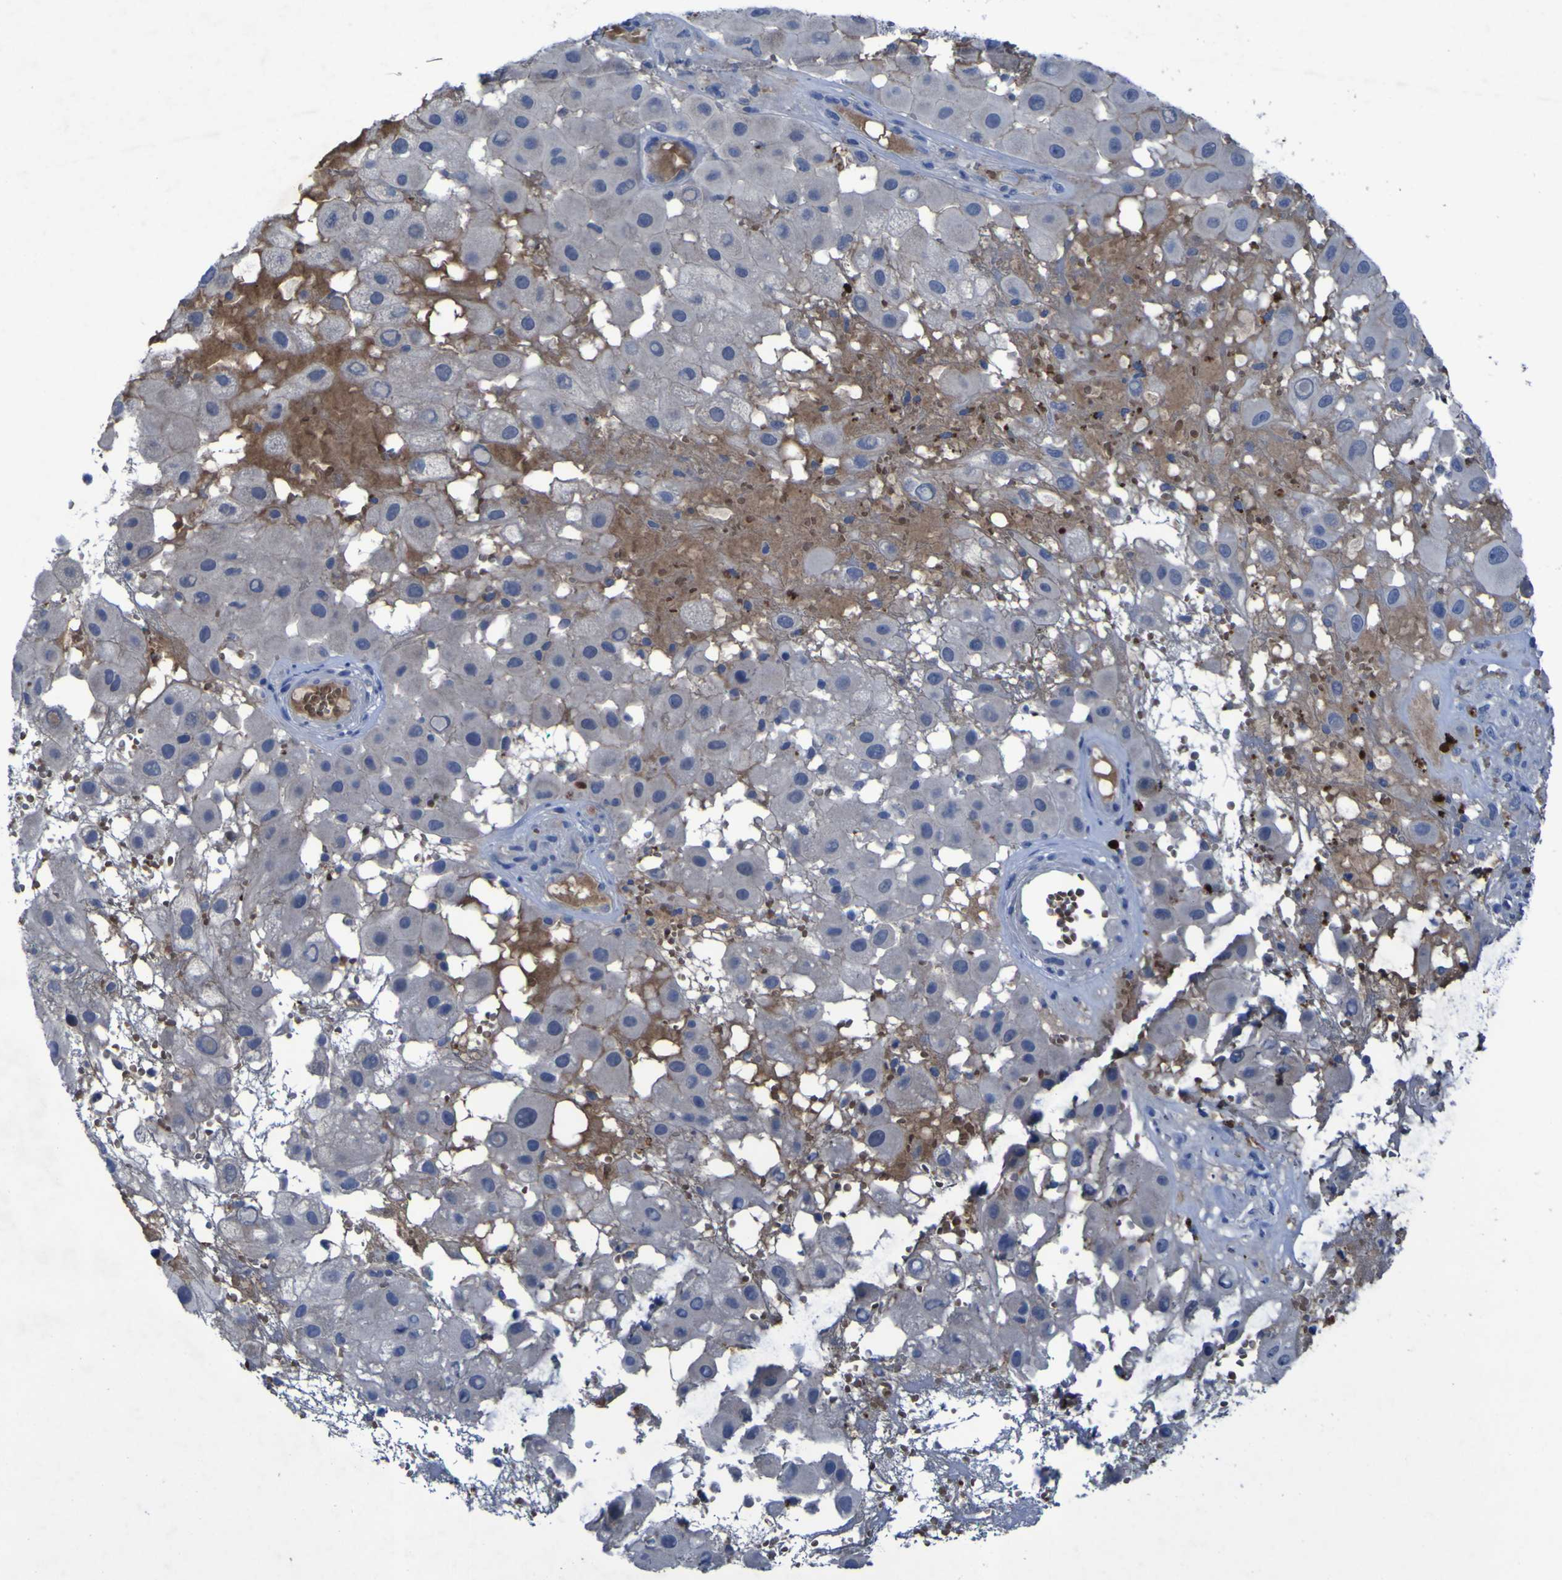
{"staining": {"intensity": "negative", "quantity": "none", "location": "none"}, "tissue": "melanoma", "cell_type": "Tumor cells", "image_type": "cancer", "snomed": [{"axis": "morphology", "description": "Malignant melanoma, NOS"}, {"axis": "topography", "description": "Skin"}], "caption": "There is no significant expression in tumor cells of malignant melanoma.", "gene": "SGK2", "patient": {"sex": "female", "age": 81}}